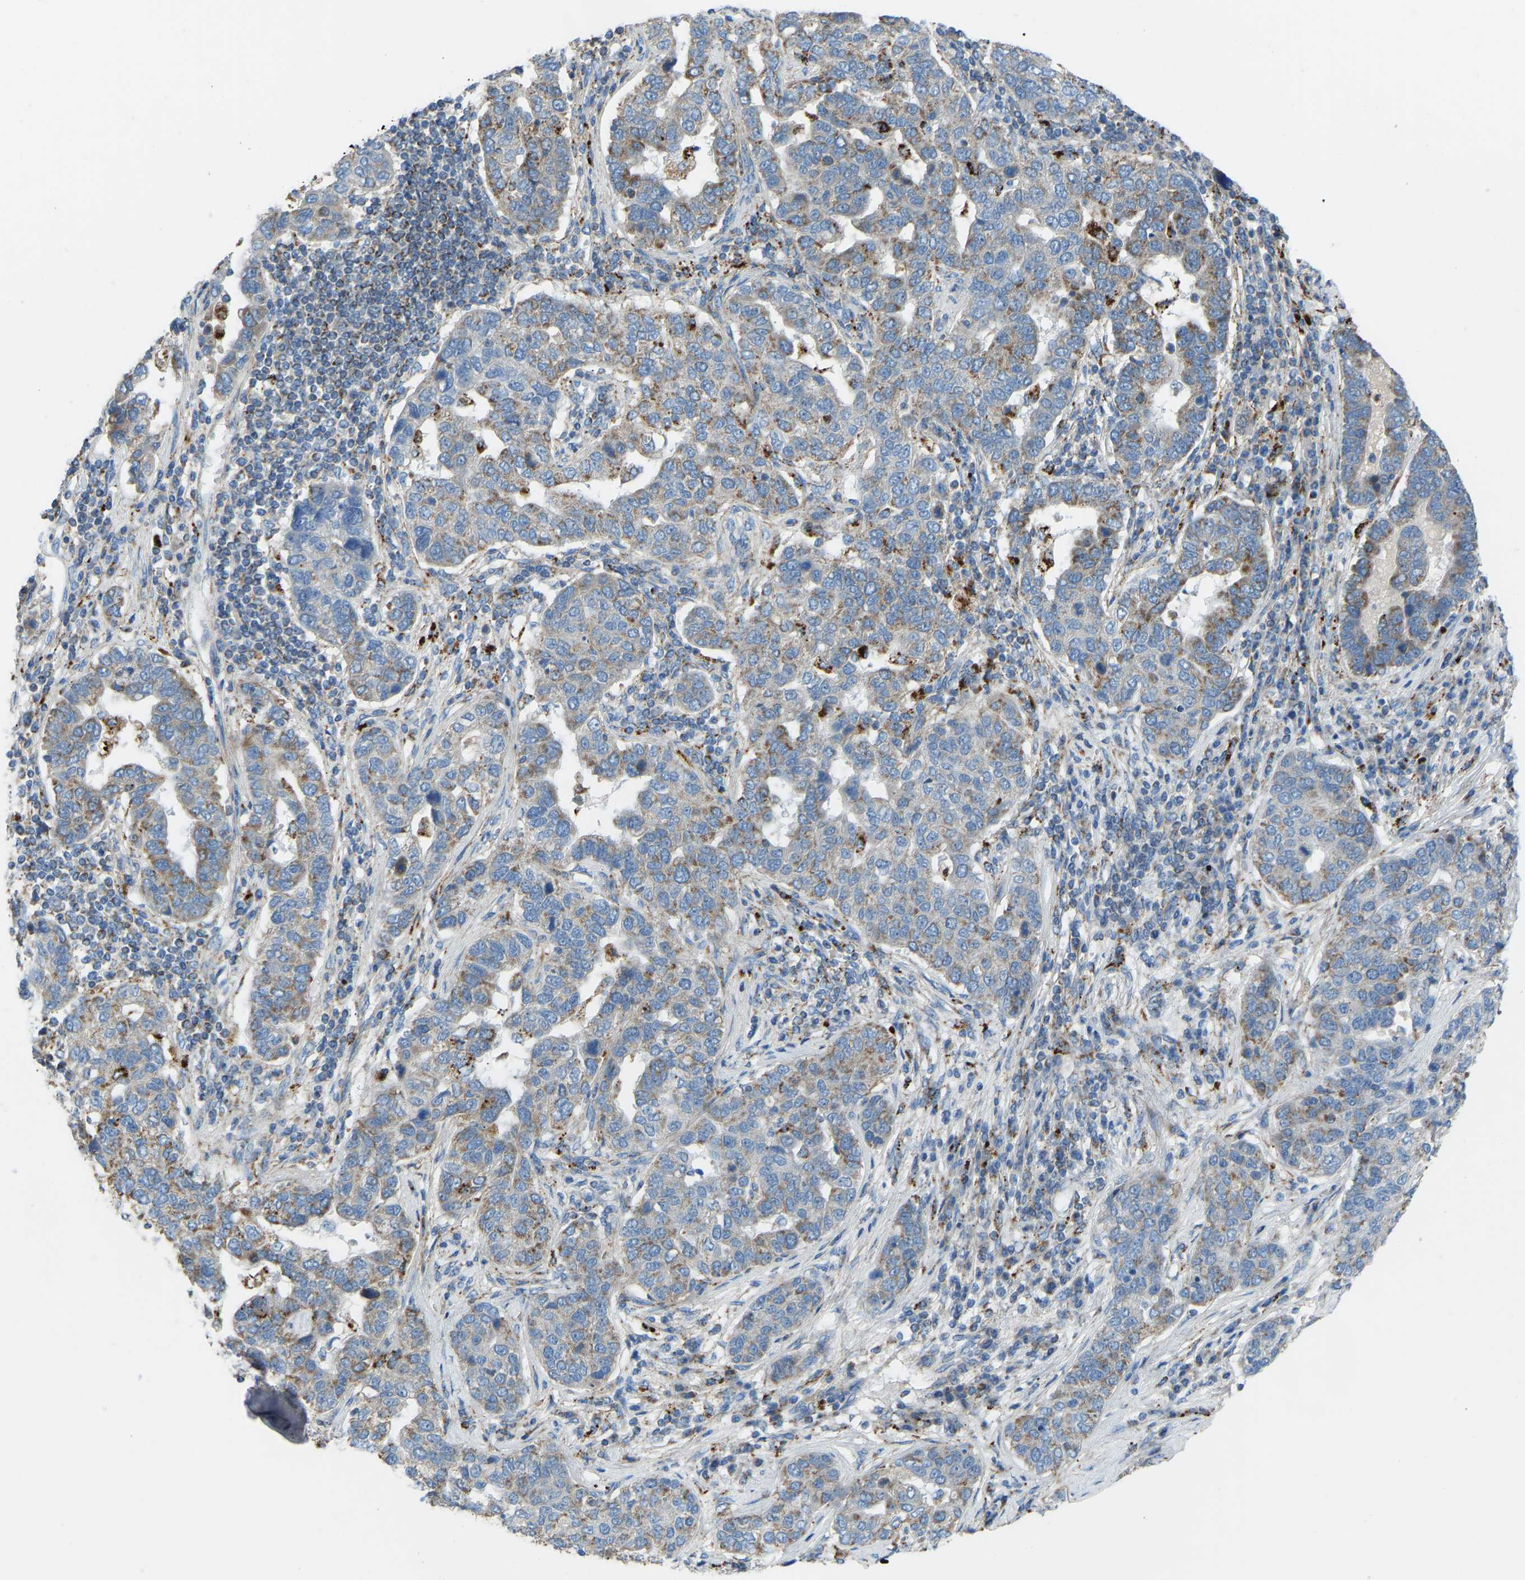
{"staining": {"intensity": "weak", "quantity": "25%-75%", "location": "cytoplasmic/membranous"}, "tissue": "pancreatic cancer", "cell_type": "Tumor cells", "image_type": "cancer", "snomed": [{"axis": "morphology", "description": "Adenocarcinoma, NOS"}, {"axis": "topography", "description": "Pancreas"}], "caption": "Immunohistochemistry of pancreatic adenocarcinoma reveals low levels of weak cytoplasmic/membranous expression in approximately 25%-75% of tumor cells.", "gene": "SMIM20", "patient": {"sex": "female", "age": 61}}